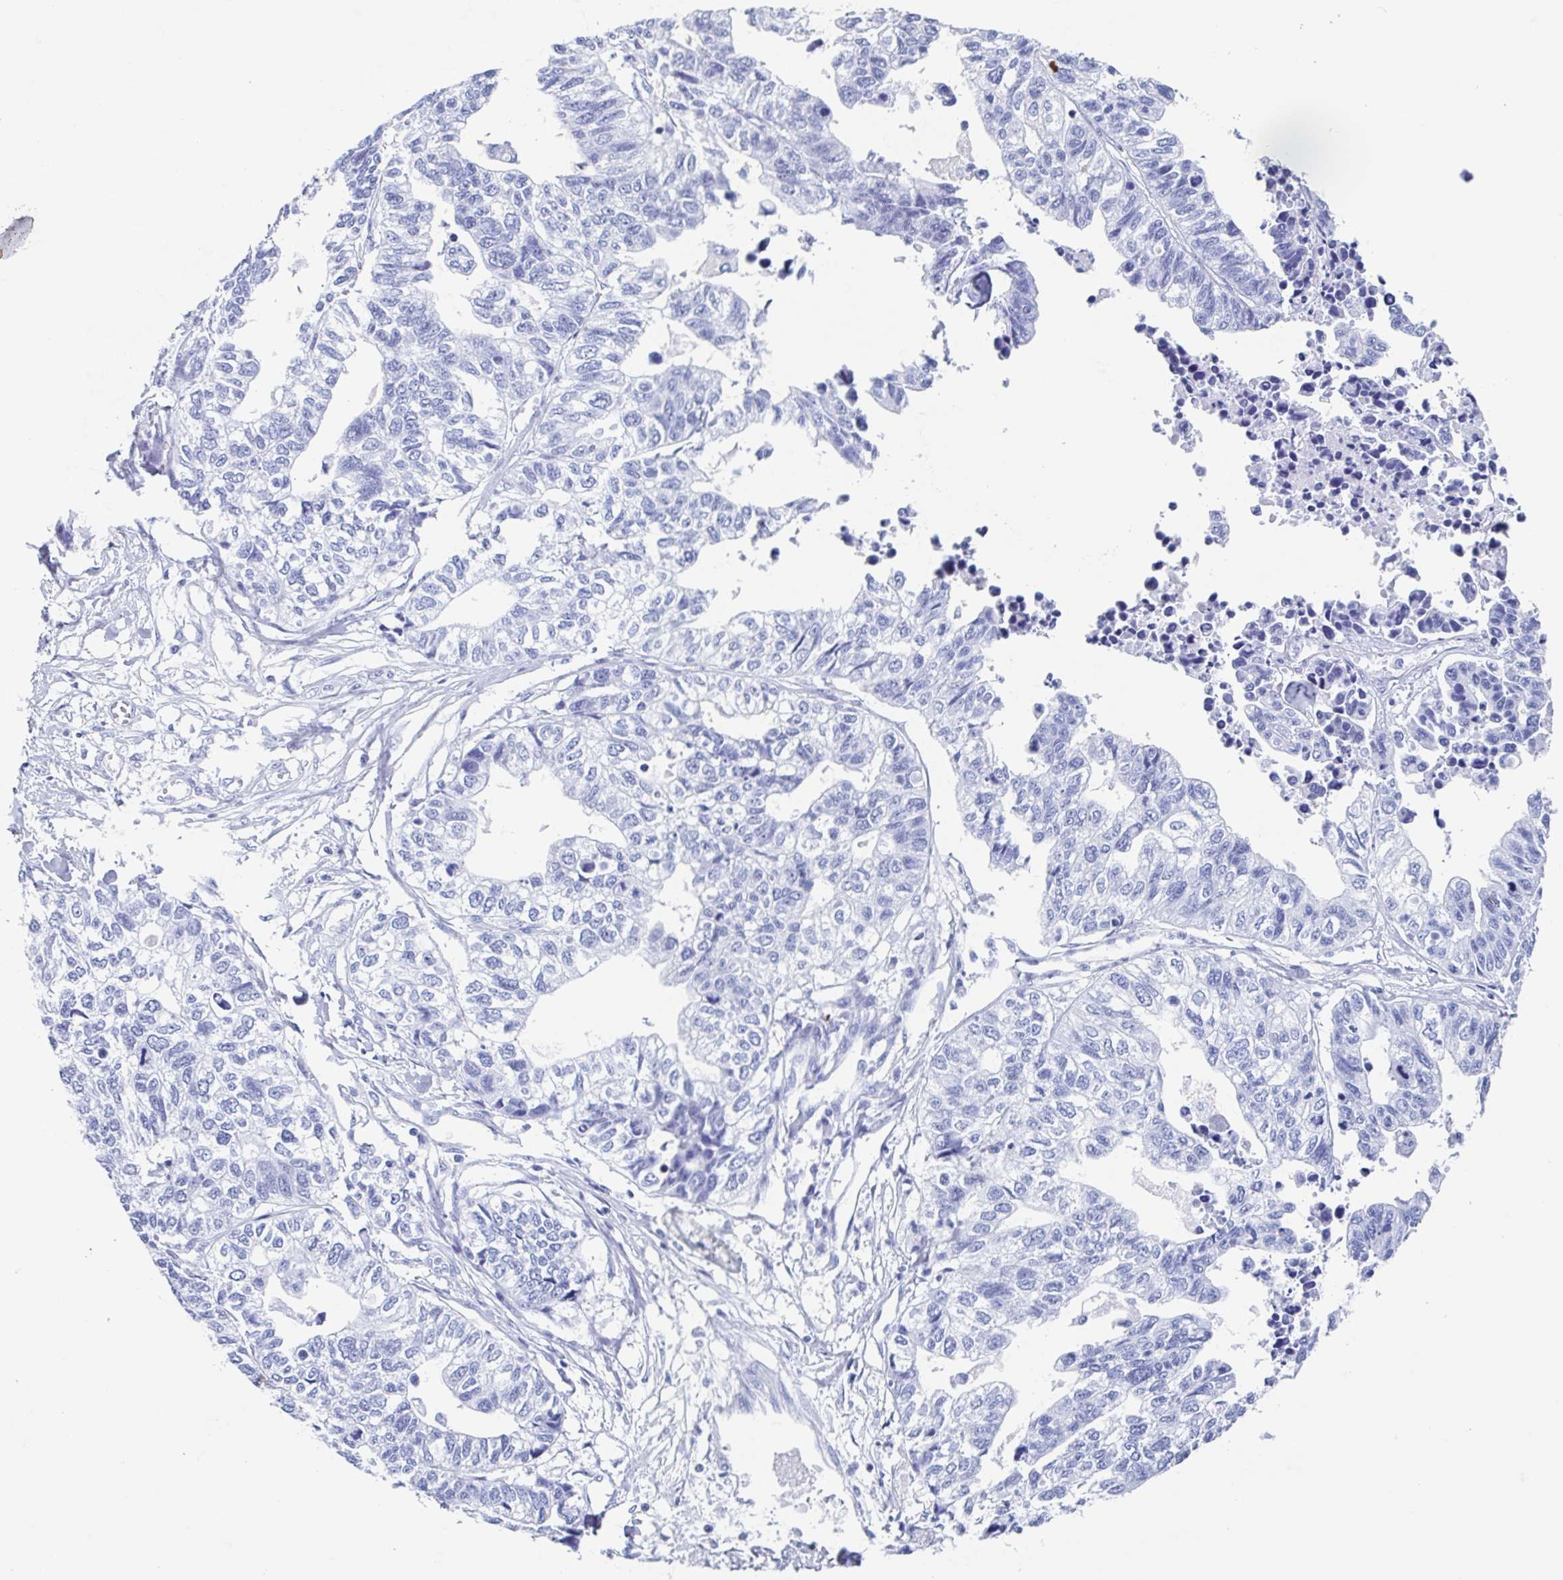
{"staining": {"intensity": "negative", "quantity": "none", "location": "none"}, "tissue": "stomach cancer", "cell_type": "Tumor cells", "image_type": "cancer", "snomed": [{"axis": "morphology", "description": "Adenocarcinoma, NOS"}, {"axis": "topography", "description": "Stomach, upper"}], "caption": "Immunohistochemistry (IHC) histopathology image of neoplastic tissue: human stomach adenocarcinoma stained with DAB displays no significant protein staining in tumor cells. The staining was performed using DAB (3,3'-diaminobenzidine) to visualize the protein expression in brown, while the nuclei were stained in blue with hematoxylin (Magnification: 20x).", "gene": "HDGFL1", "patient": {"sex": "female", "age": 67}}